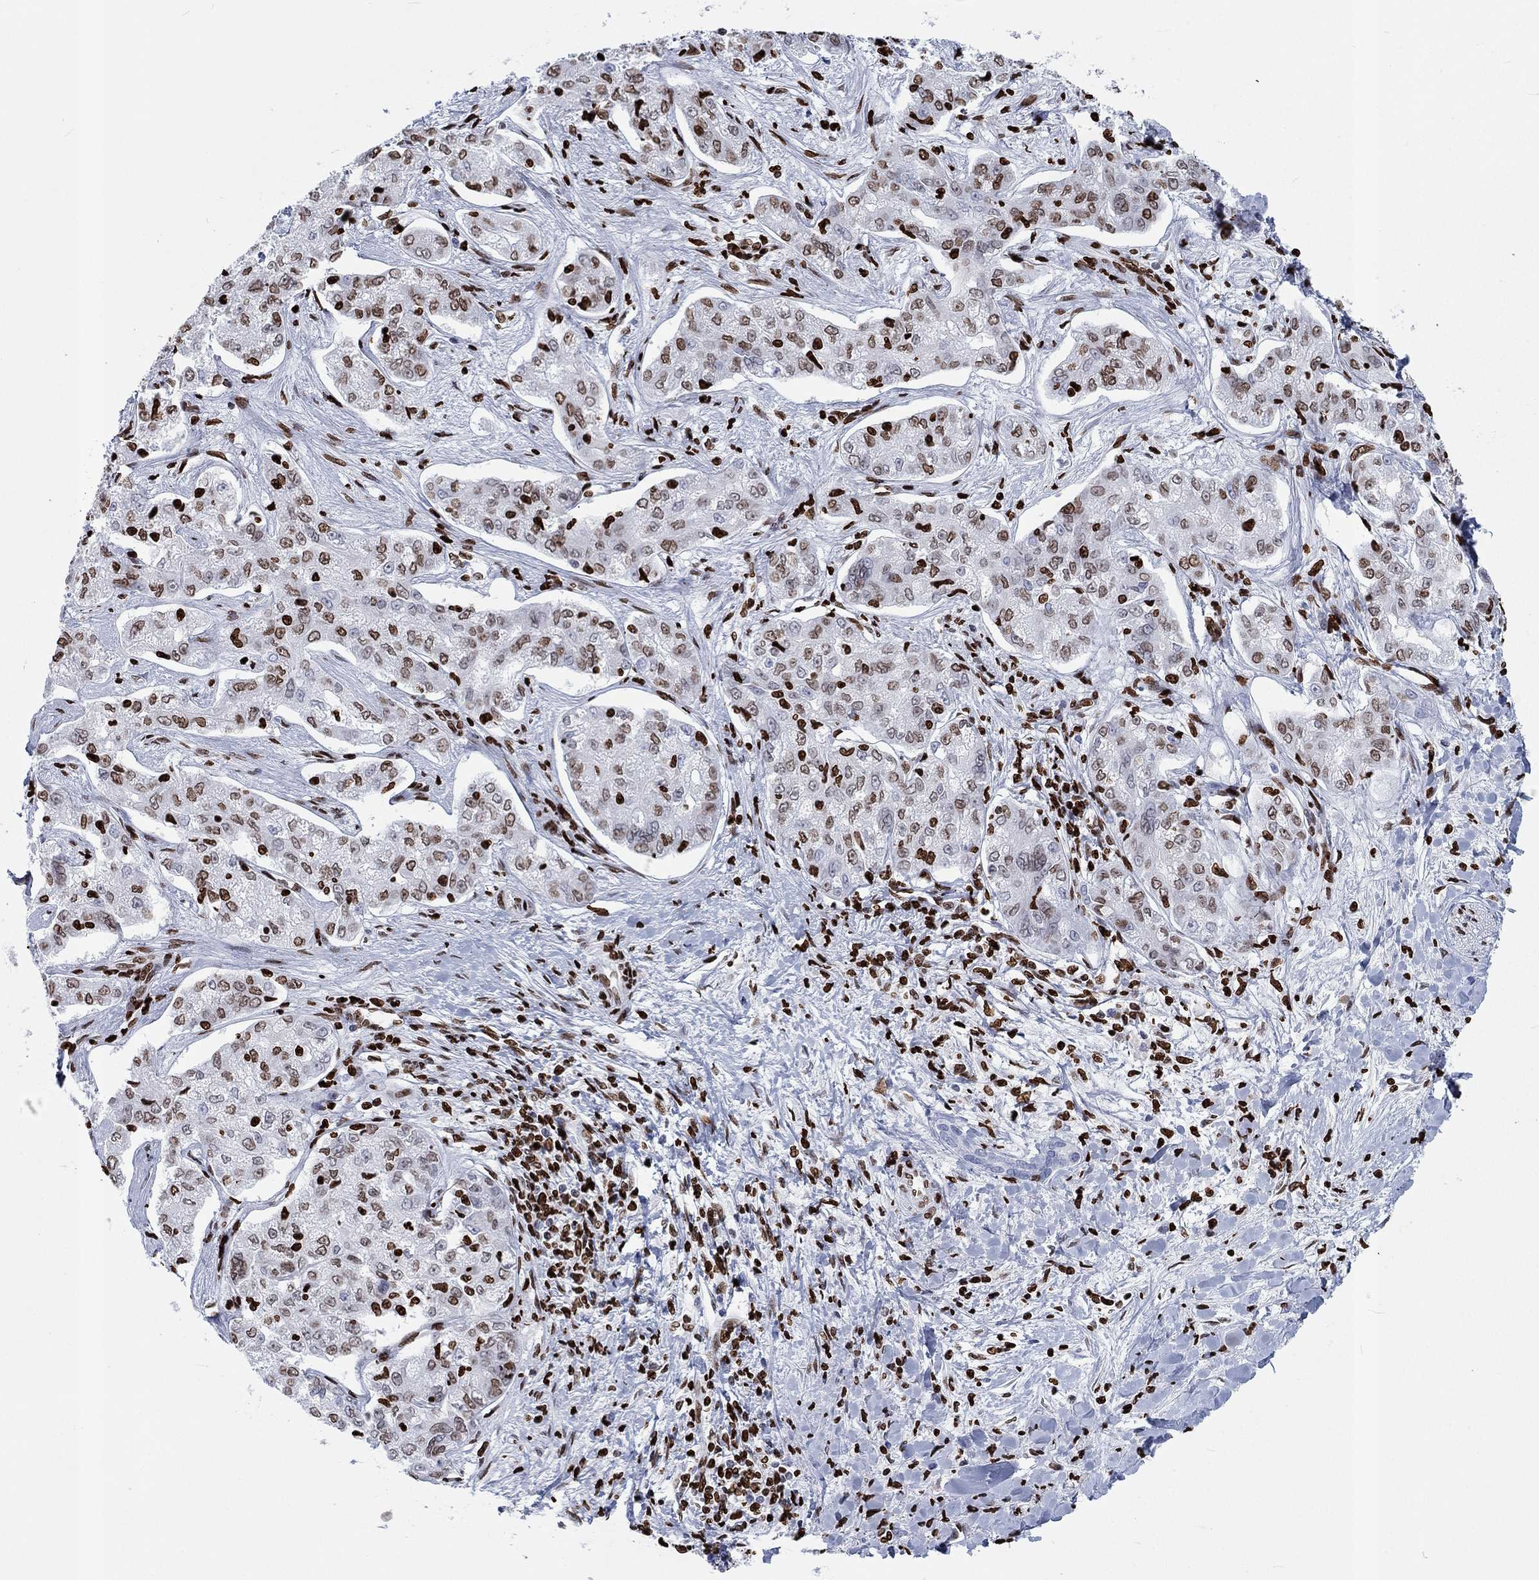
{"staining": {"intensity": "moderate", "quantity": "25%-75%", "location": "nuclear"}, "tissue": "liver cancer", "cell_type": "Tumor cells", "image_type": "cancer", "snomed": [{"axis": "morphology", "description": "Cholangiocarcinoma"}, {"axis": "topography", "description": "Liver"}], "caption": "Immunohistochemistry (IHC) photomicrograph of human liver cancer stained for a protein (brown), which reveals medium levels of moderate nuclear expression in about 25%-75% of tumor cells.", "gene": "H1-5", "patient": {"sex": "female", "age": 47}}